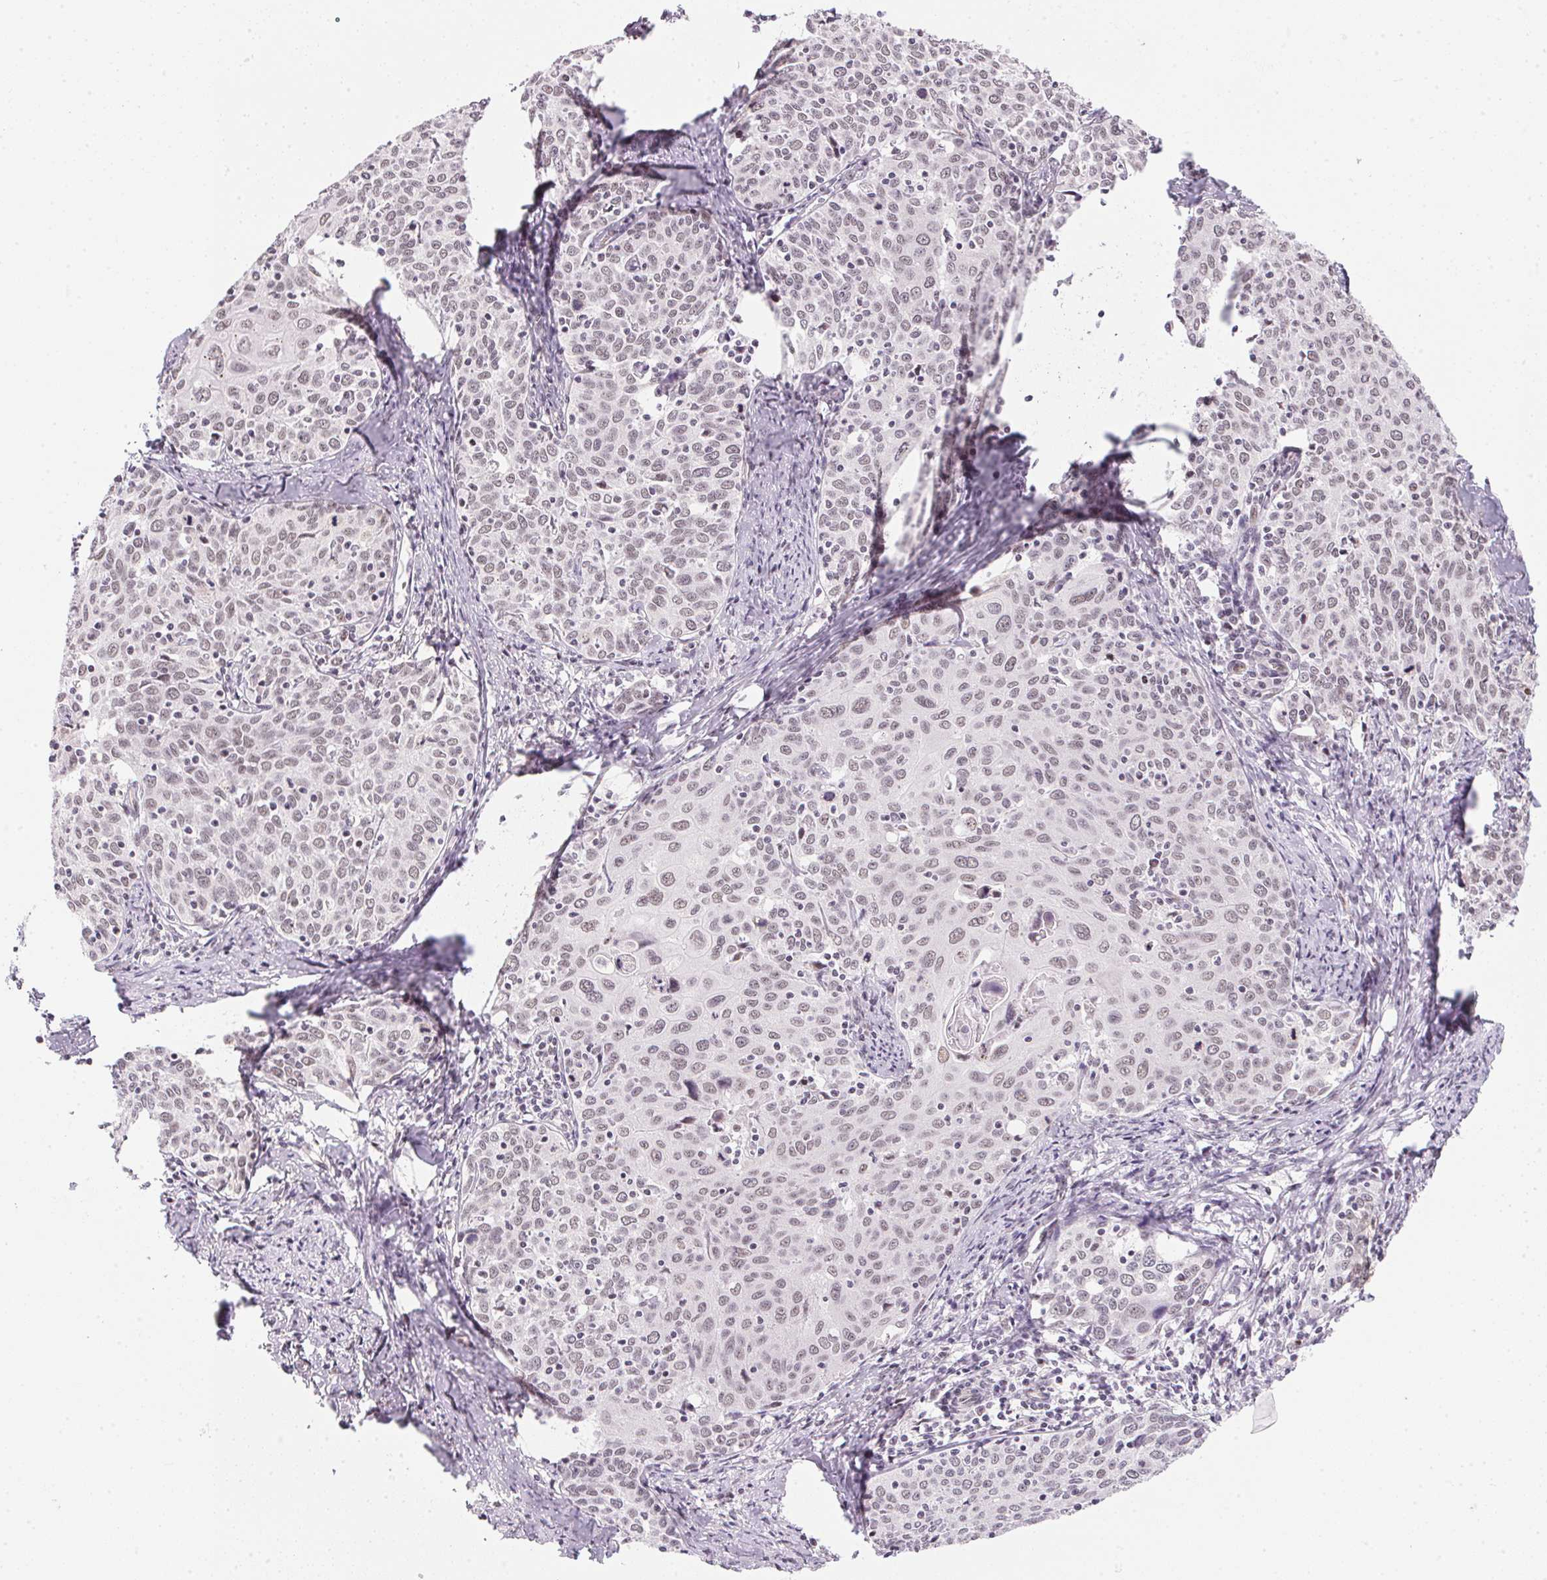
{"staining": {"intensity": "weak", "quantity": "25%-75%", "location": "nuclear"}, "tissue": "cervical cancer", "cell_type": "Tumor cells", "image_type": "cancer", "snomed": [{"axis": "morphology", "description": "Squamous cell carcinoma, NOS"}, {"axis": "topography", "description": "Cervix"}], "caption": "This is a histology image of immunohistochemistry (IHC) staining of squamous cell carcinoma (cervical), which shows weak expression in the nuclear of tumor cells.", "gene": "SRSF7", "patient": {"sex": "female", "age": 62}}